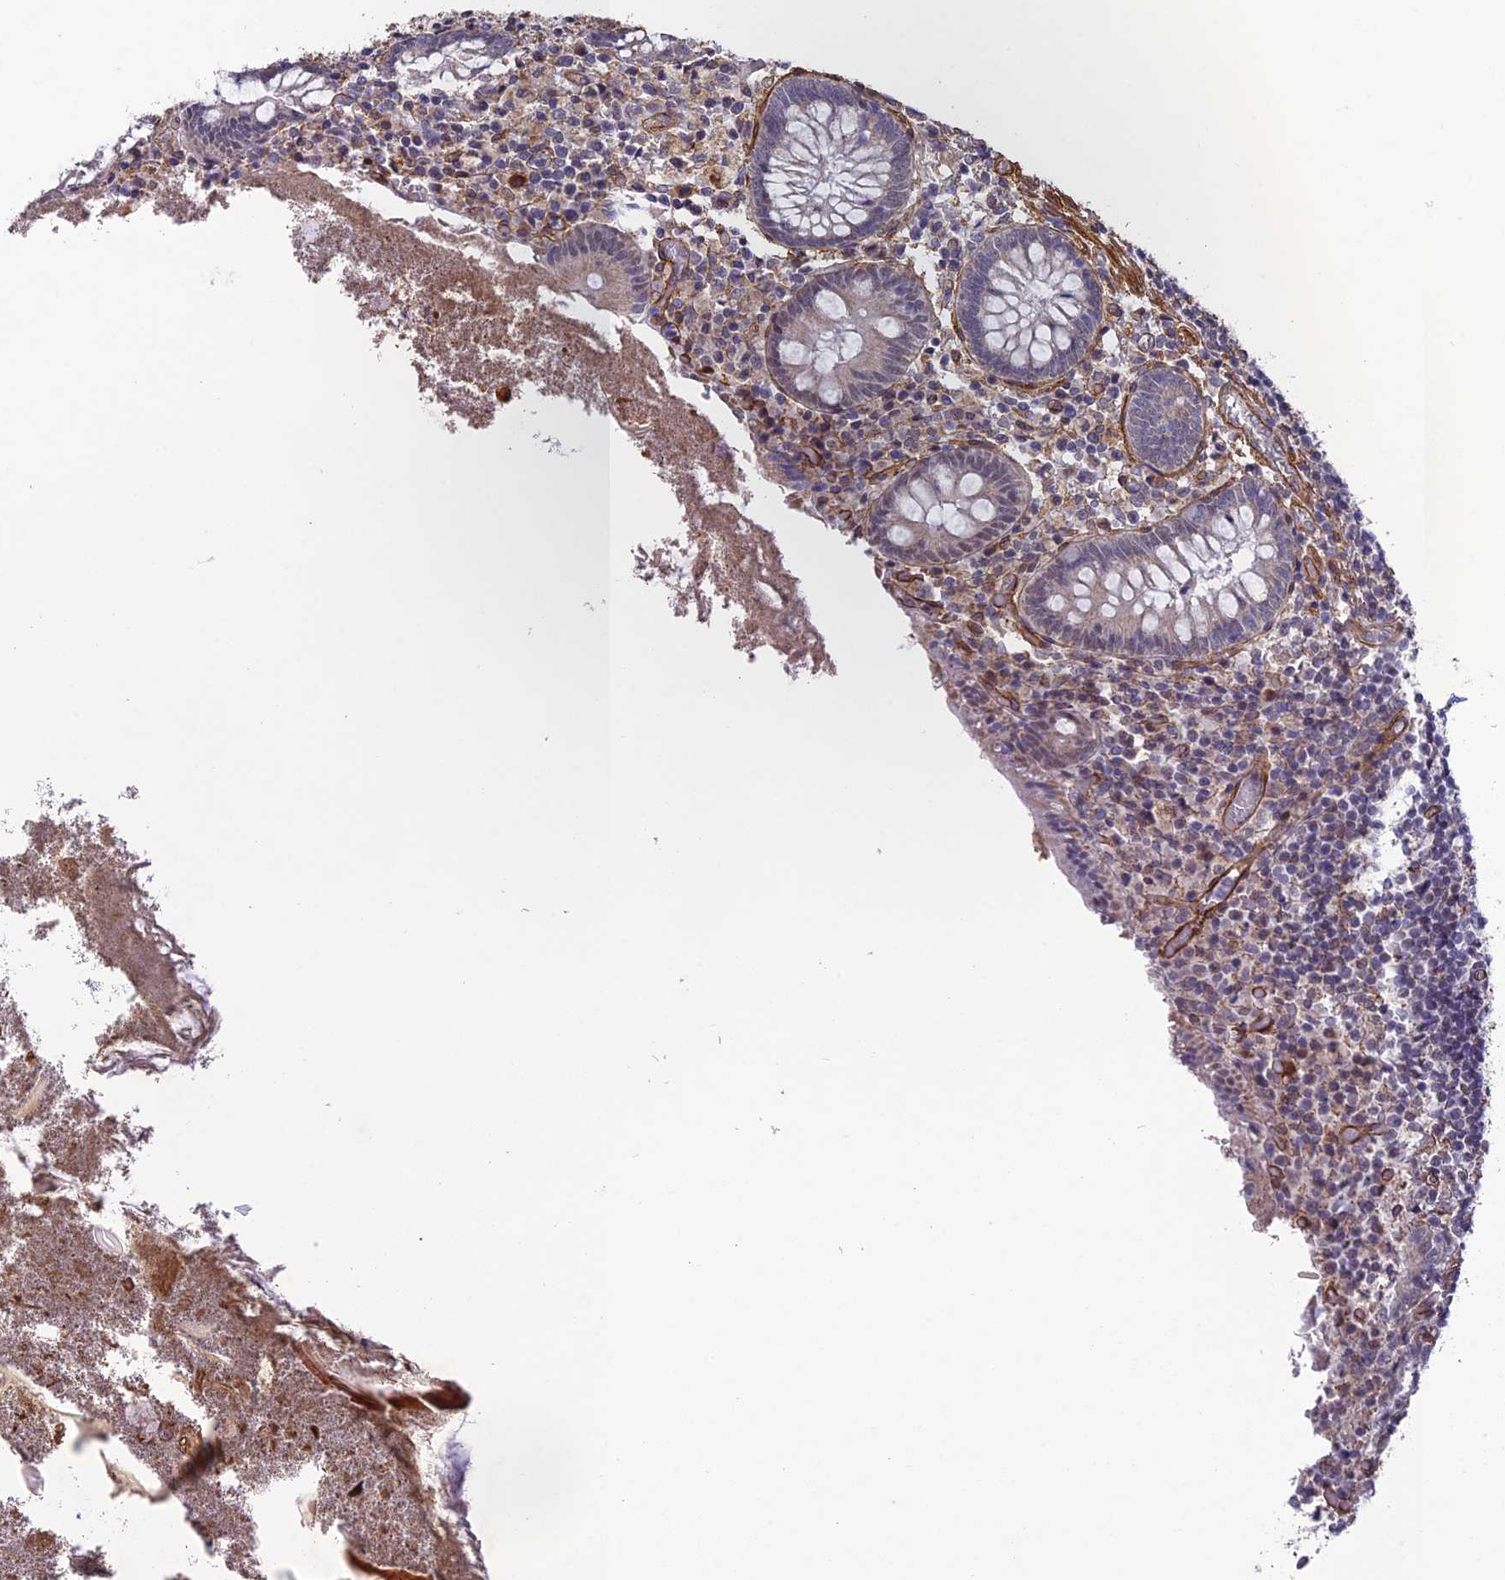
{"staining": {"intensity": "weak", "quantity": "25%-75%", "location": "cytoplasmic/membranous,nuclear"}, "tissue": "appendix", "cell_type": "Glandular cells", "image_type": "normal", "snomed": [{"axis": "morphology", "description": "Normal tissue, NOS"}, {"axis": "topography", "description": "Appendix"}], "caption": "Brown immunohistochemical staining in normal human appendix demonstrates weak cytoplasmic/membranous,nuclear positivity in about 25%-75% of glandular cells.", "gene": "TNS1", "patient": {"sex": "female", "age": 17}}